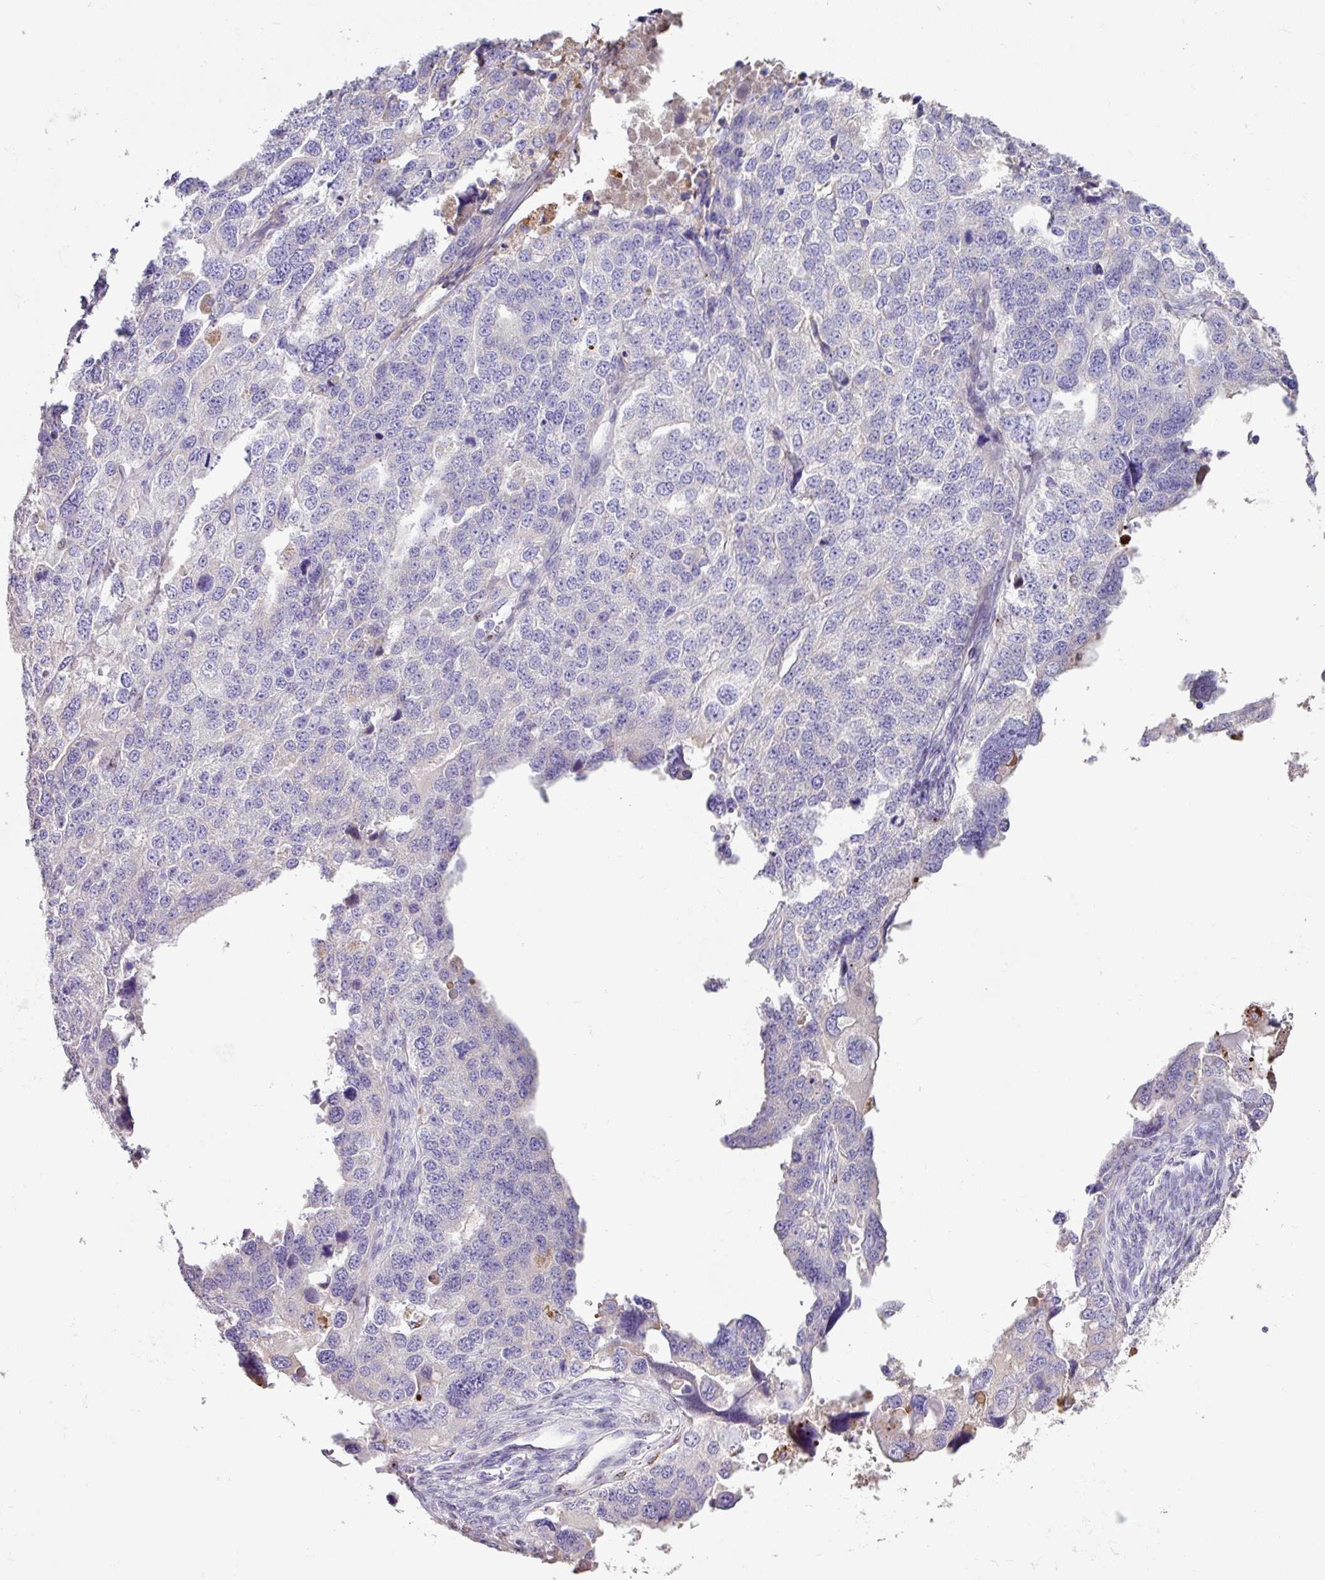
{"staining": {"intensity": "negative", "quantity": "none", "location": "none"}, "tissue": "ovarian cancer", "cell_type": "Tumor cells", "image_type": "cancer", "snomed": [{"axis": "morphology", "description": "Cystadenocarcinoma, serous, NOS"}, {"axis": "topography", "description": "Ovary"}], "caption": "The histopathology image reveals no significant staining in tumor cells of serous cystadenocarcinoma (ovarian).", "gene": "ZG16", "patient": {"sex": "female", "age": 76}}